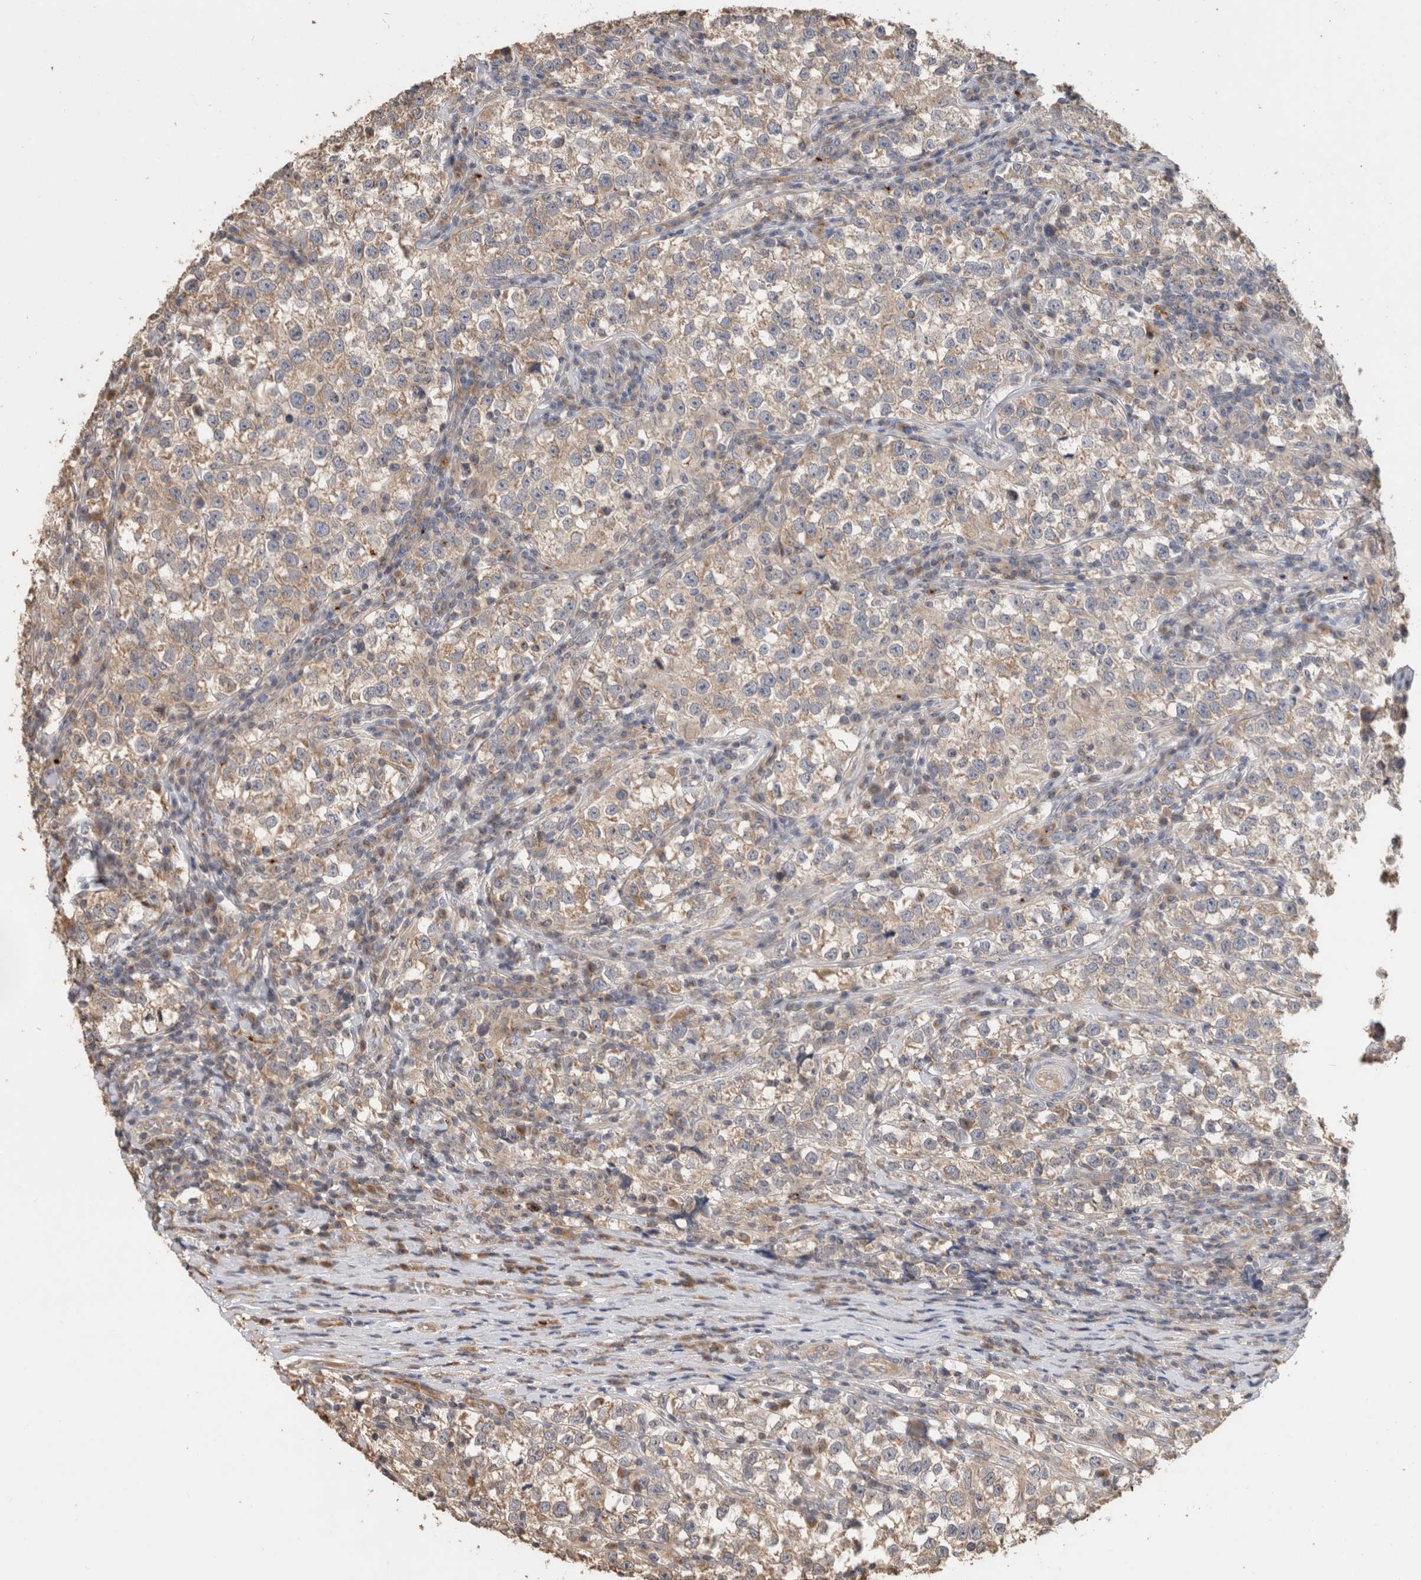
{"staining": {"intensity": "weak", "quantity": ">75%", "location": "cytoplasmic/membranous"}, "tissue": "testis cancer", "cell_type": "Tumor cells", "image_type": "cancer", "snomed": [{"axis": "morphology", "description": "Normal tissue, NOS"}, {"axis": "morphology", "description": "Seminoma, NOS"}, {"axis": "topography", "description": "Testis"}], "caption": "Seminoma (testis) was stained to show a protein in brown. There is low levels of weak cytoplasmic/membranous staining in about >75% of tumor cells. Nuclei are stained in blue.", "gene": "CLIP1", "patient": {"sex": "male", "age": 43}}